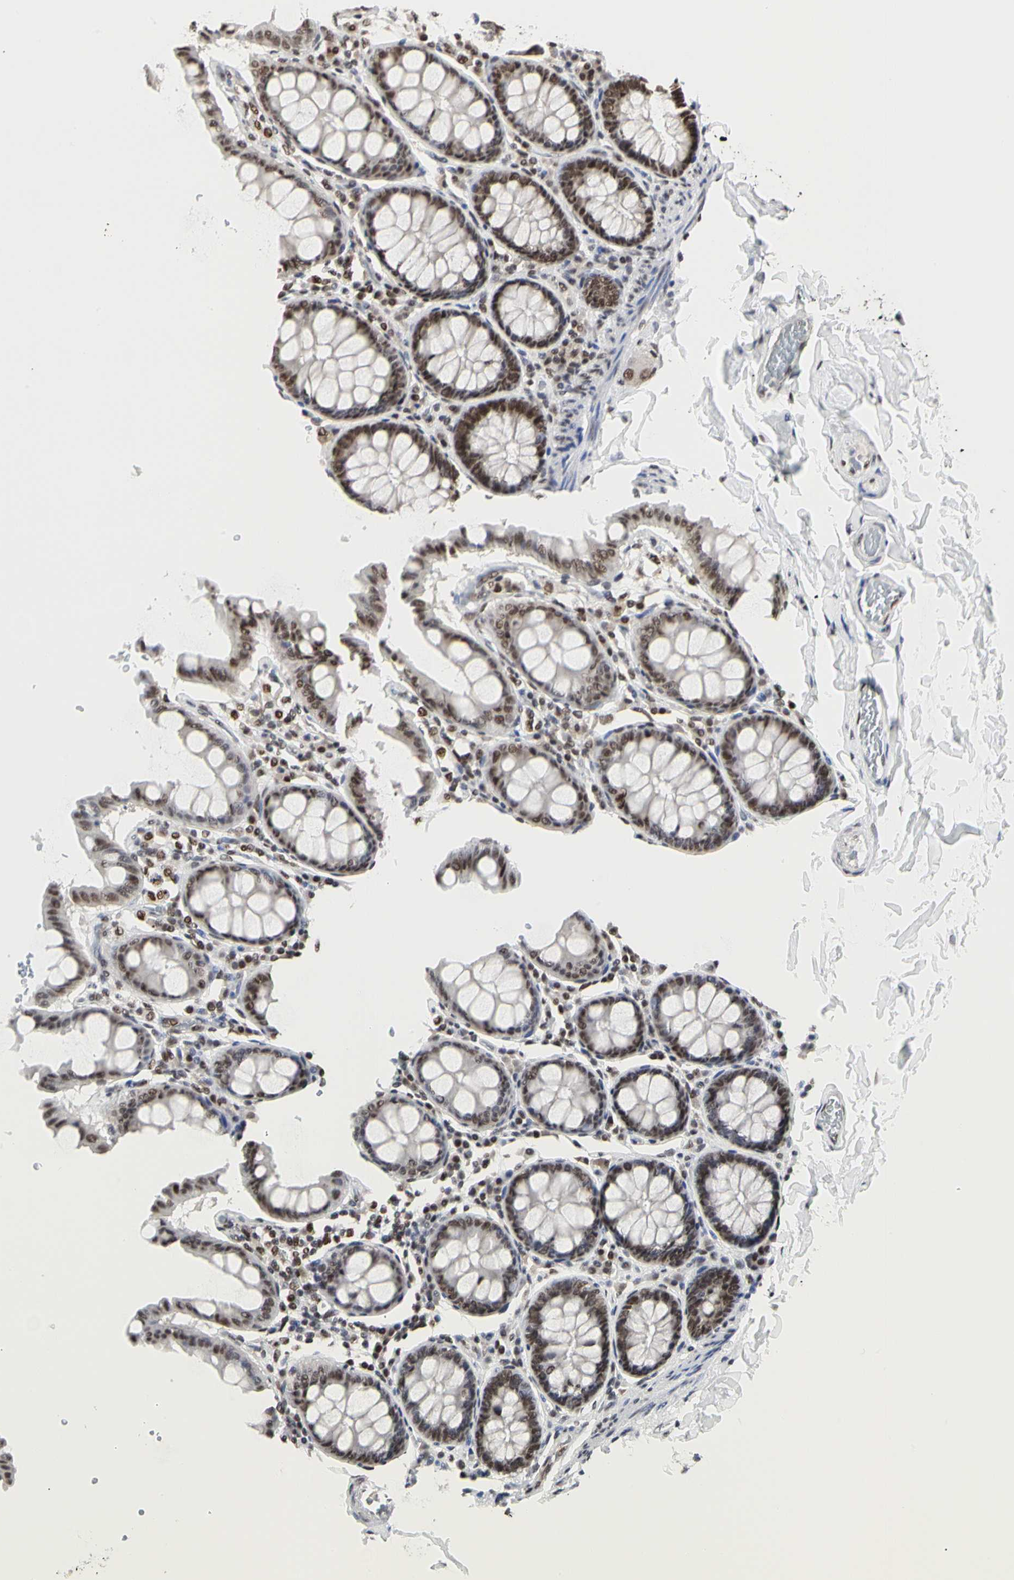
{"staining": {"intensity": "moderate", "quantity": "<25%", "location": "nuclear"}, "tissue": "colon", "cell_type": "Endothelial cells", "image_type": "normal", "snomed": [{"axis": "morphology", "description": "Normal tissue, NOS"}, {"axis": "topography", "description": "Colon"}], "caption": "IHC (DAB (3,3'-diaminobenzidine)) staining of unremarkable colon displays moderate nuclear protein positivity in about <25% of endothelial cells. (DAB IHC with brightfield microscopy, high magnification).", "gene": "PRMT3", "patient": {"sex": "female", "age": 61}}